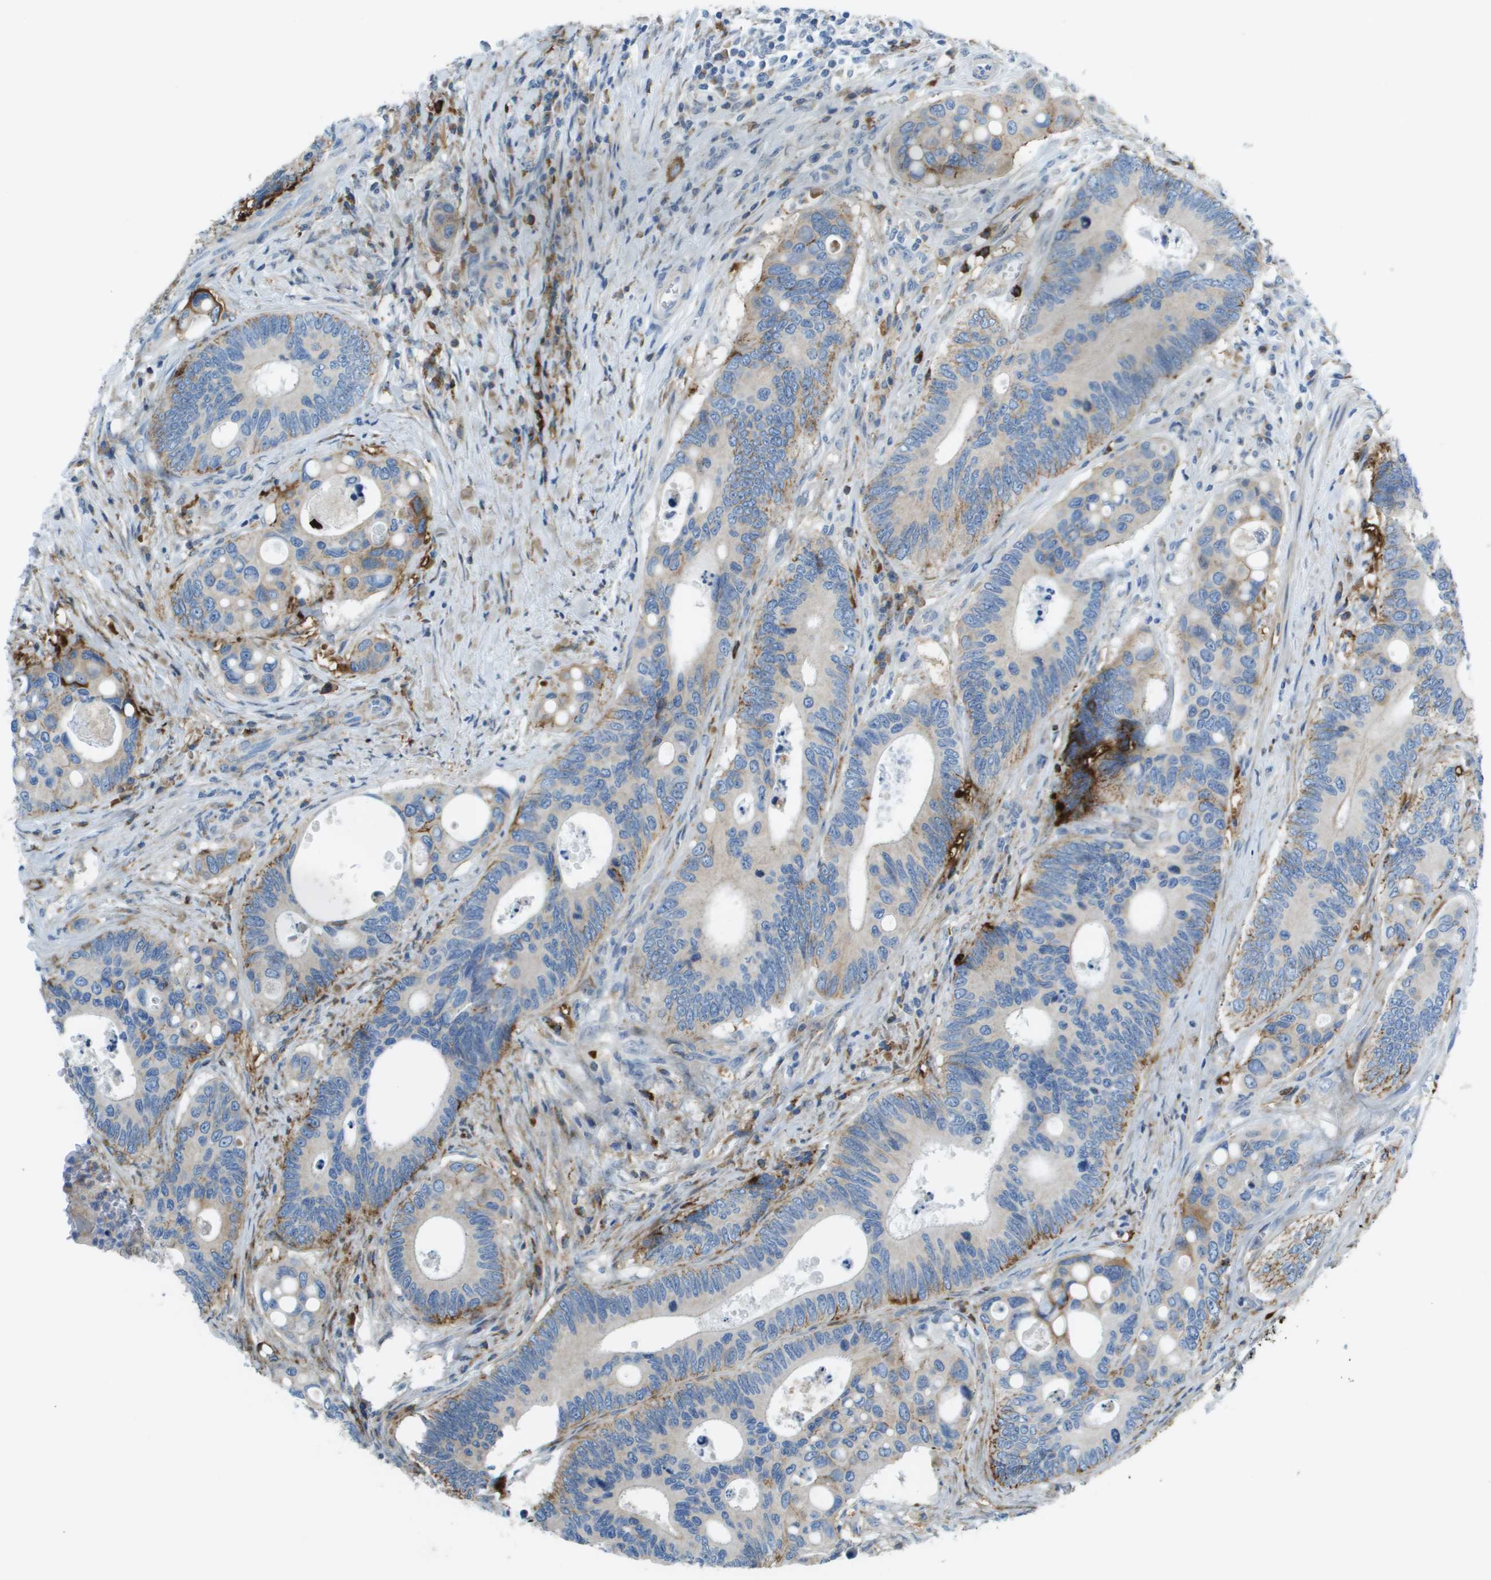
{"staining": {"intensity": "moderate", "quantity": "<25%", "location": "cytoplasmic/membranous"}, "tissue": "colorectal cancer", "cell_type": "Tumor cells", "image_type": "cancer", "snomed": [{"axis": "morphology", "description": "Inflammation, NOS"}, {"axis": "morphology", "description": "Adenocarcinoma, NOS"}, {"axis": "topography", "description": "Colon"}], "caption": "Tumor cells reveal moderate cytoplasmic/membranous staining in approximately <25% of cells in adenocarcinoma (colorectal).", "gene": "SDC1", "patient": {"sex": "male", "age": 72}}